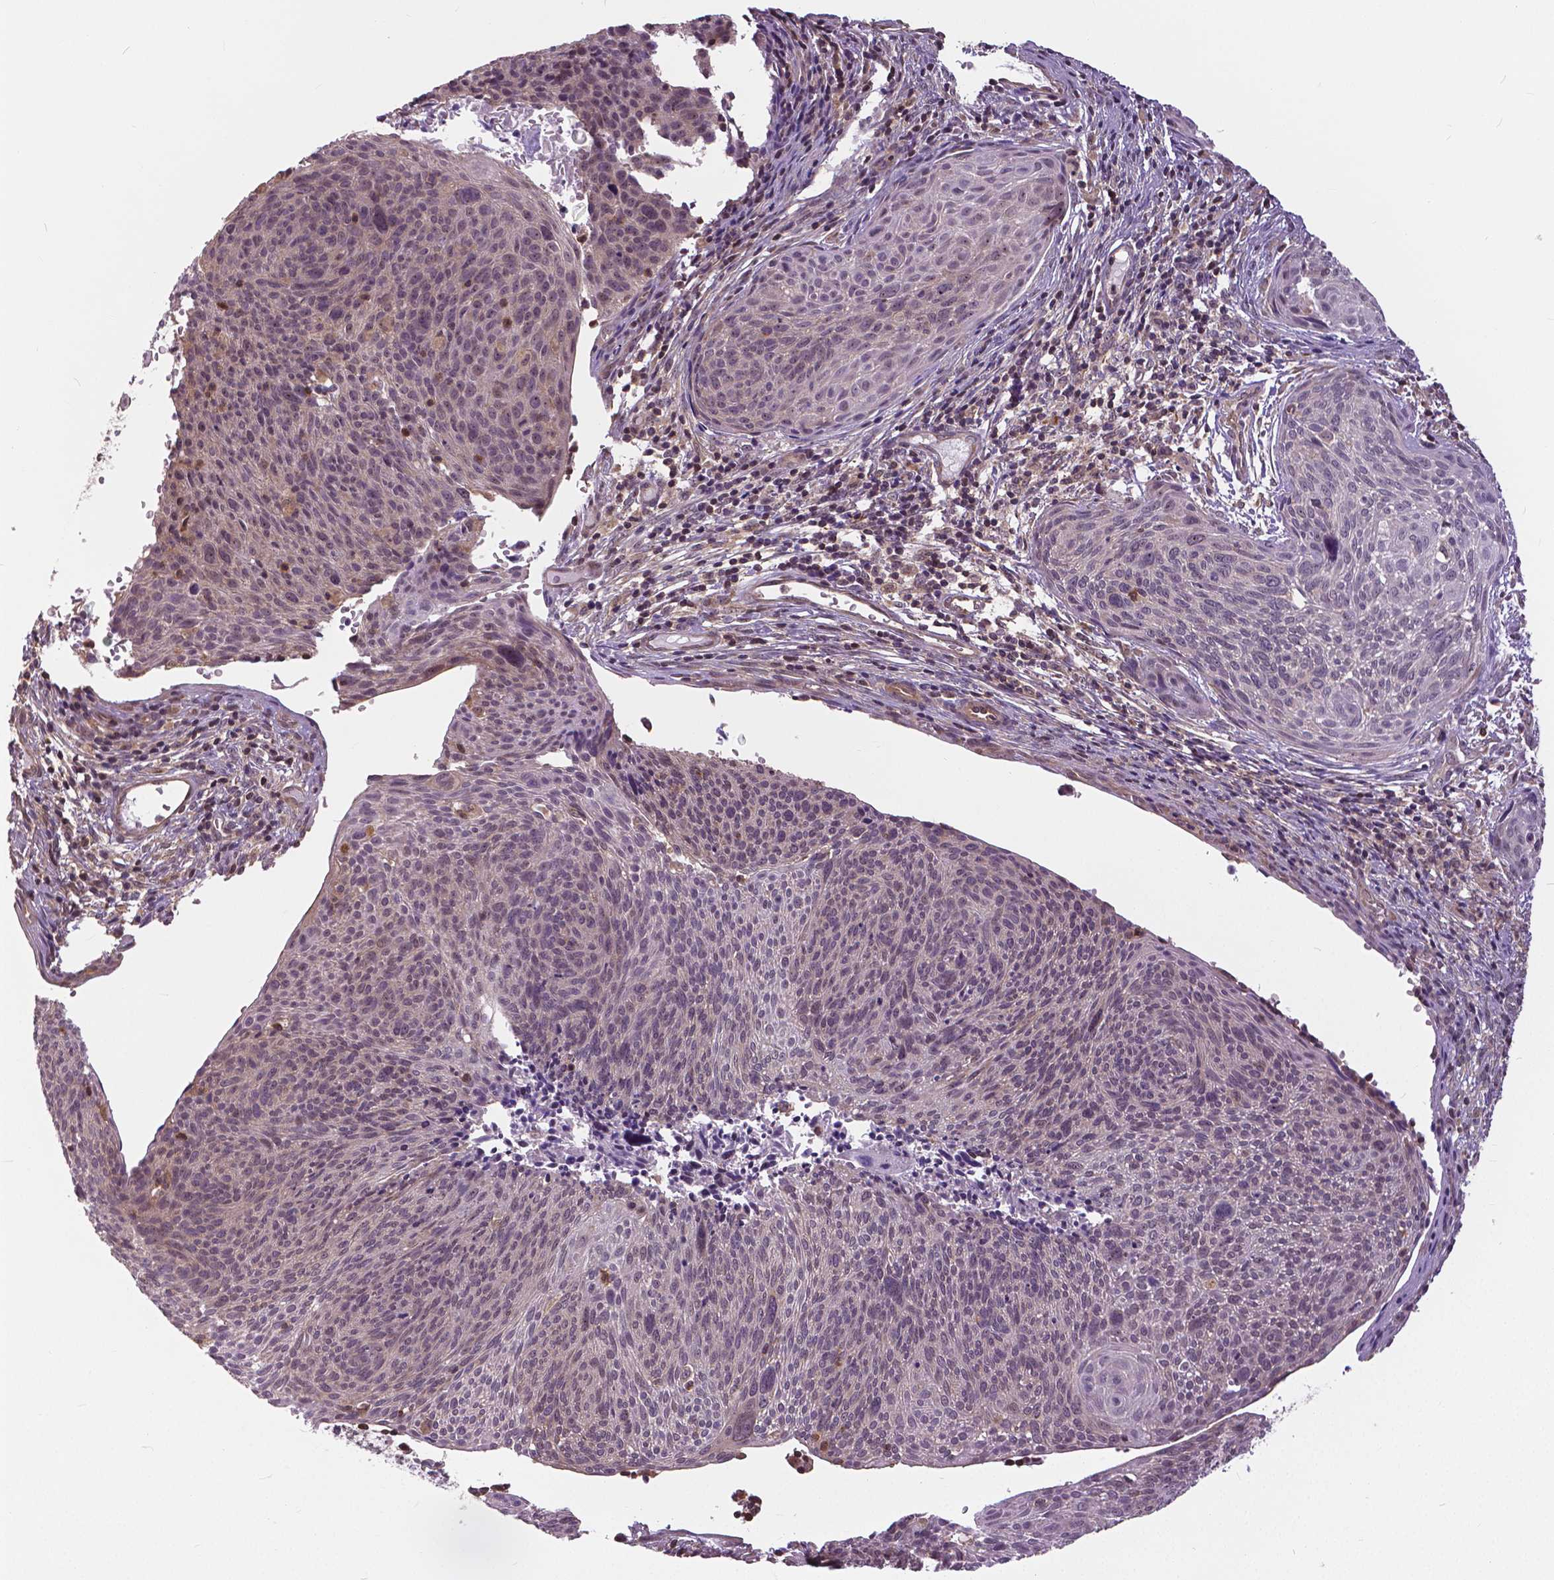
{"staining": {"intensity": "negative", "quantity": "none", "location": "none"}, "tissue": "cervical cancer", "cell_type": "Tumor cells", "image_type": "cancer", "snomed": [{"axis": "morphology", "description": "Squamous cell carcinoma, NOS"}, {"axis": "topography", "description": "Cervix"}], "caption": "This image is of cervical cancer (squamous cell carcinoma) stained with IHC to label a protein in brown with the nuclei are counter-stained blue. There is no positivity in tumor cells.", "gene": "ANXA13", "patient": {"sex": "female", "age": 49}}